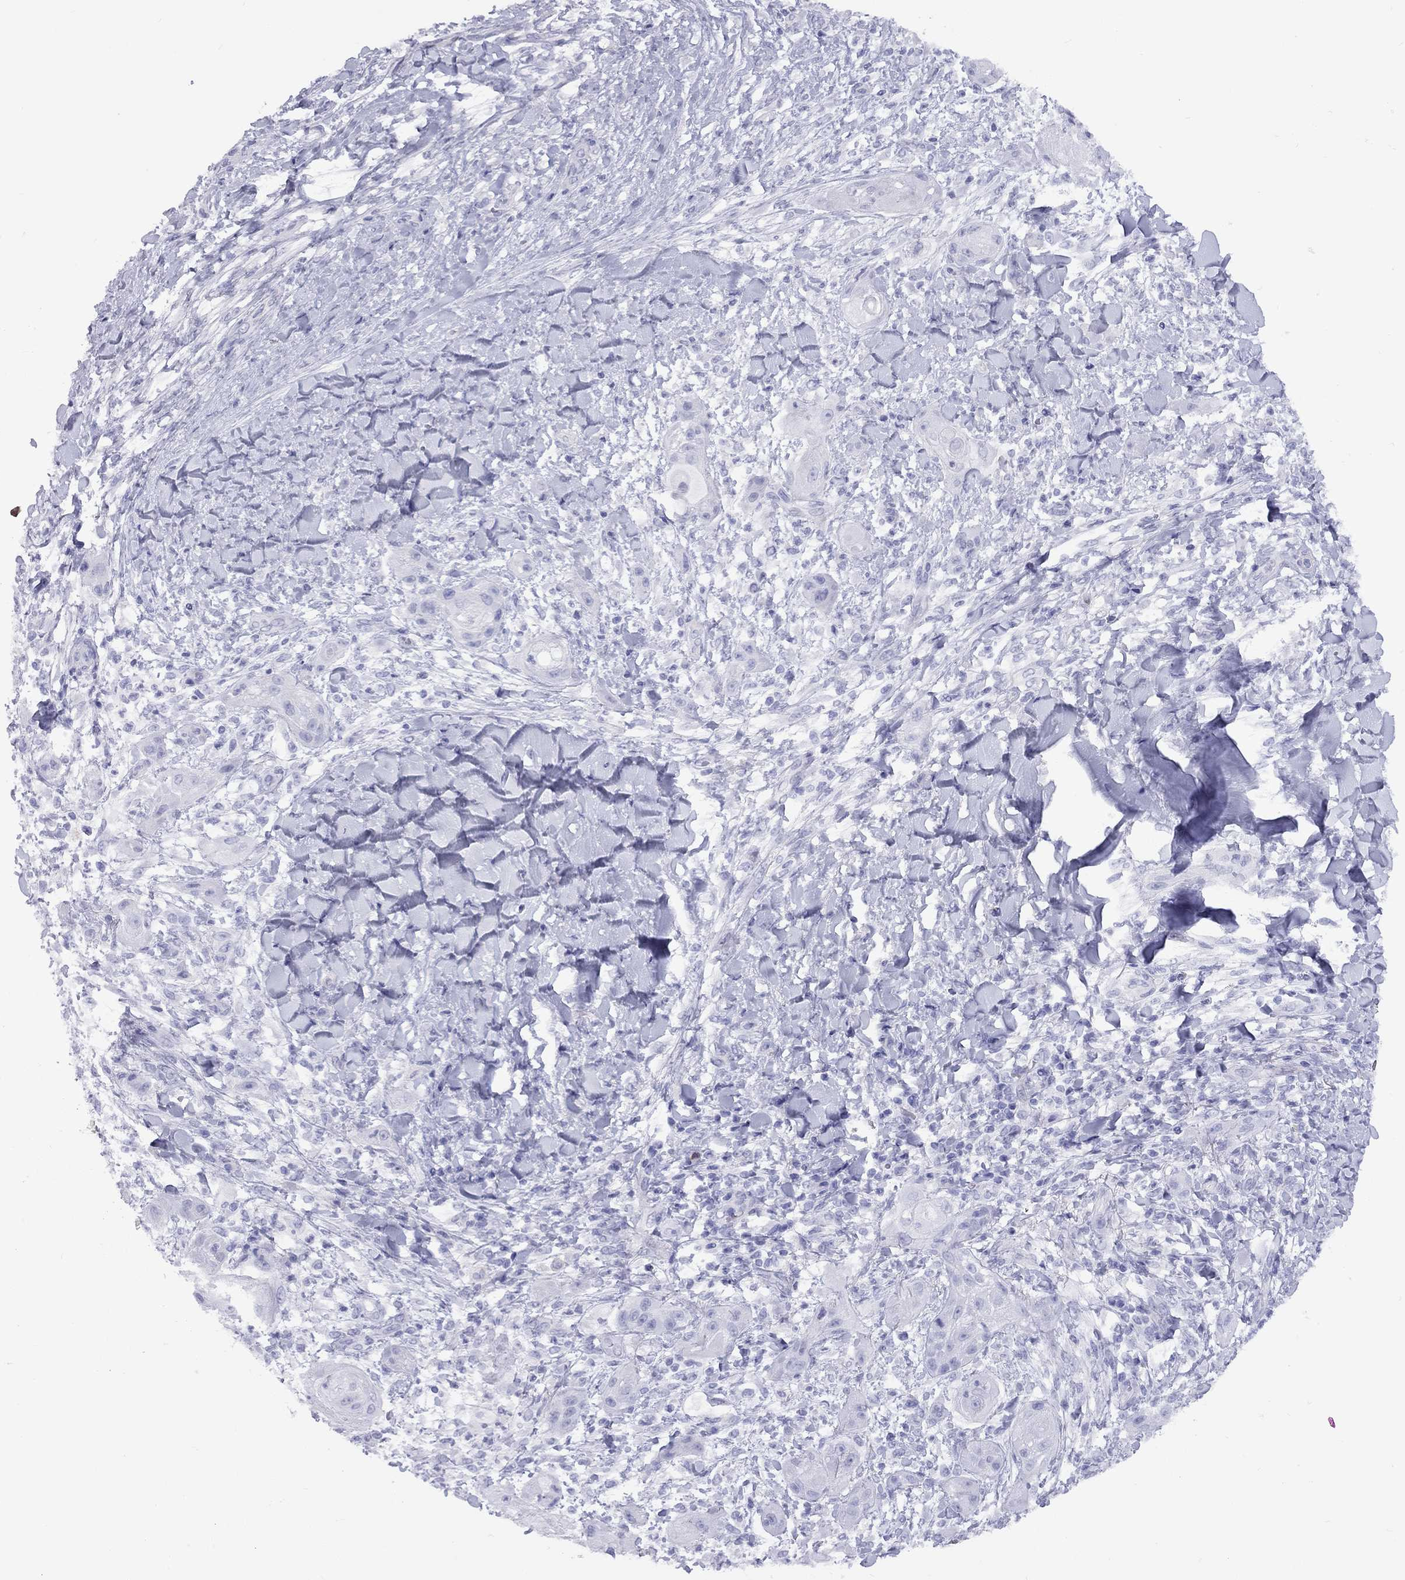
{"staining": {"intensity": "negative", "quantity": "none", "location": "none"}, "tissue": "skin cancer", "cell_type": "Tumor cells", "image_type": "cancer", "snomed": [{"axis": "morphology", "description": "Squamous cell carcinoma, NOS"}, {"axis": "topography", "description": "Skin"}], "caption": "Human skin cancer (squamous cell carcinoma) stained for a protein using IHC reveals no positivity in tumor cells.", "gene": "FSCN3", "patient": {"sex": "male", "age": 62}}